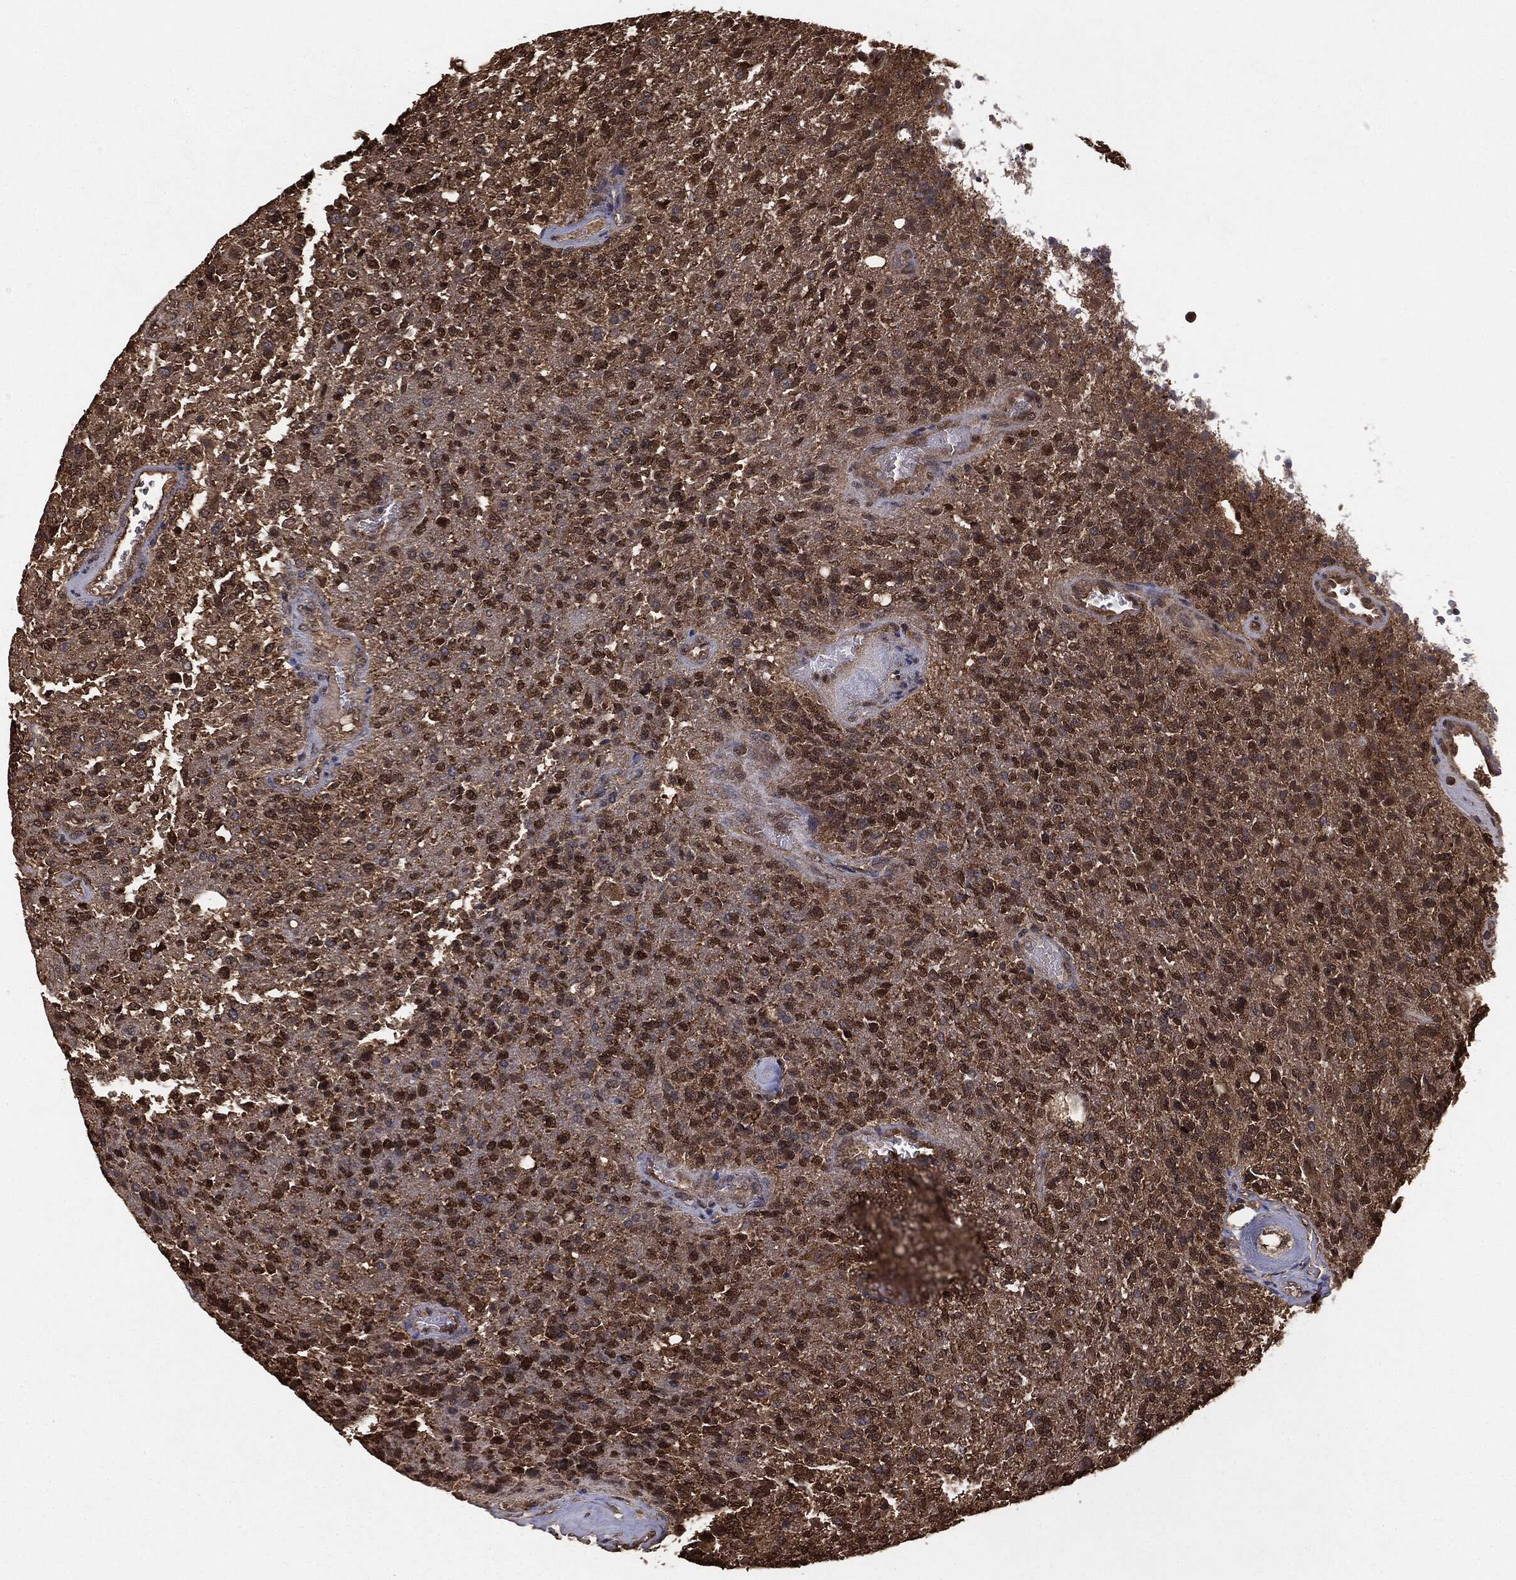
{"staining": {"intensity": "strong", "quantity": ">75%", "location": "cytoplasmic/membranous"}, "tissue": "glioma", "cell_type": "Tumor cells", "image_type": "cancer", "snomed": [{"axis": "morphology", "description": "Glioma, malignant, High grade"}, {"axis": "topography", "description": "Brain"}], "caption": "The micrograph exhibits a brown stain indicating the presence of a protein in the cytoplasmic/membranous of tumor cells in malignant glioma (high-grade).", "gene": "NME1", "patient": {"sex": "male", "age": 56}}